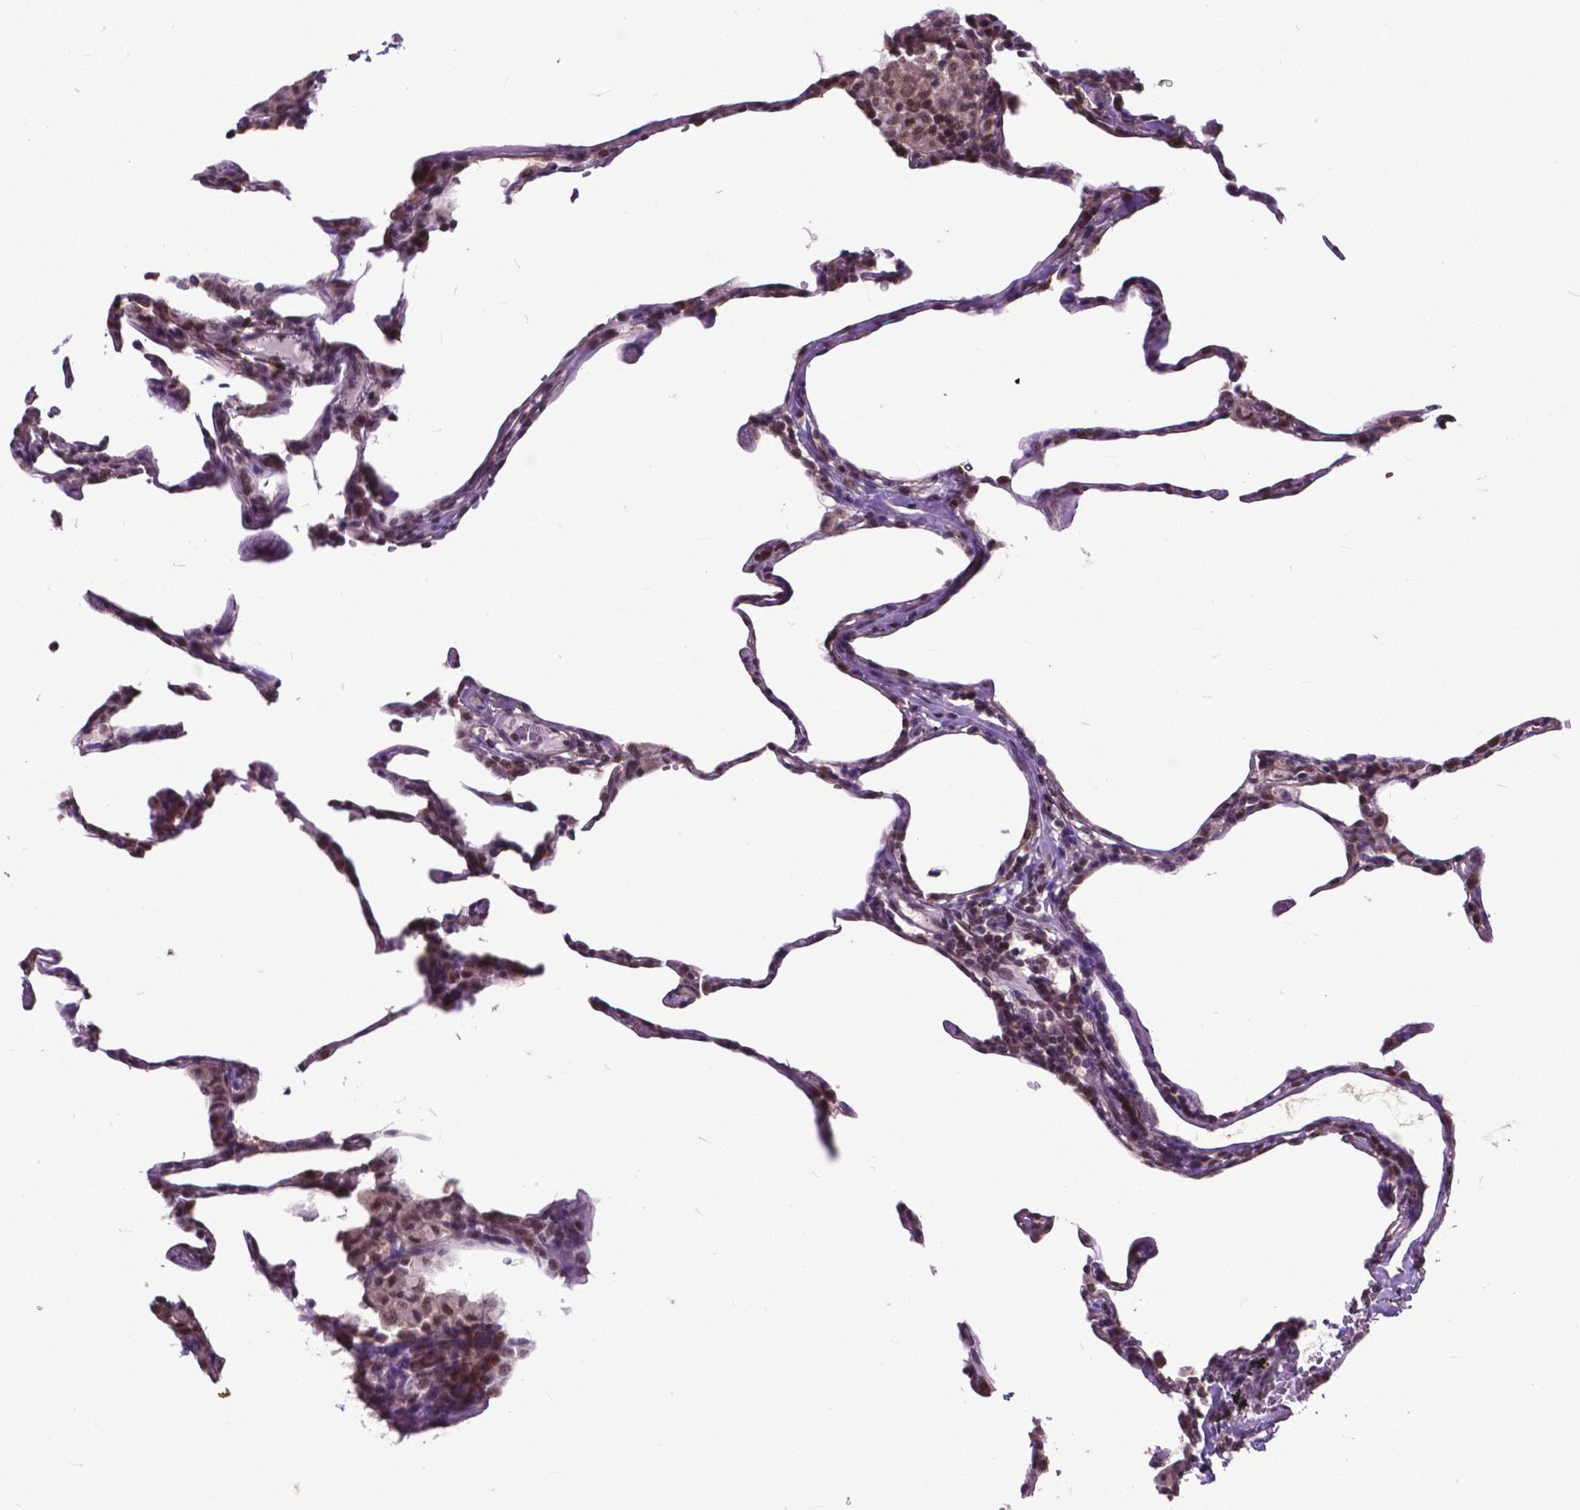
{"staining": {"intensity": "negative", "quantity": "none", "location": "none"}, "tissue": "lung", "cell_type": "Alveolar cells", "image_type": "normal", "snomed": [{"axis": "morphology", "description": "Normal tissue, NOS"}, {"axis": "topography", "description": "Lung"}], "caption": "A high-resolution histopathology image shows immunohistochemistry (IHC) staining of normal lung, which demonstrates no significant staining in alveolar cells. Brightfield microscopy of immunohistochemistry stained with DAB (3,3'-diaminobenzidine) (brown) and hematoxylin (blue), captured at high magnification.", "gene": "FAF1", "patient": {"sex": "female", "age": 57}}